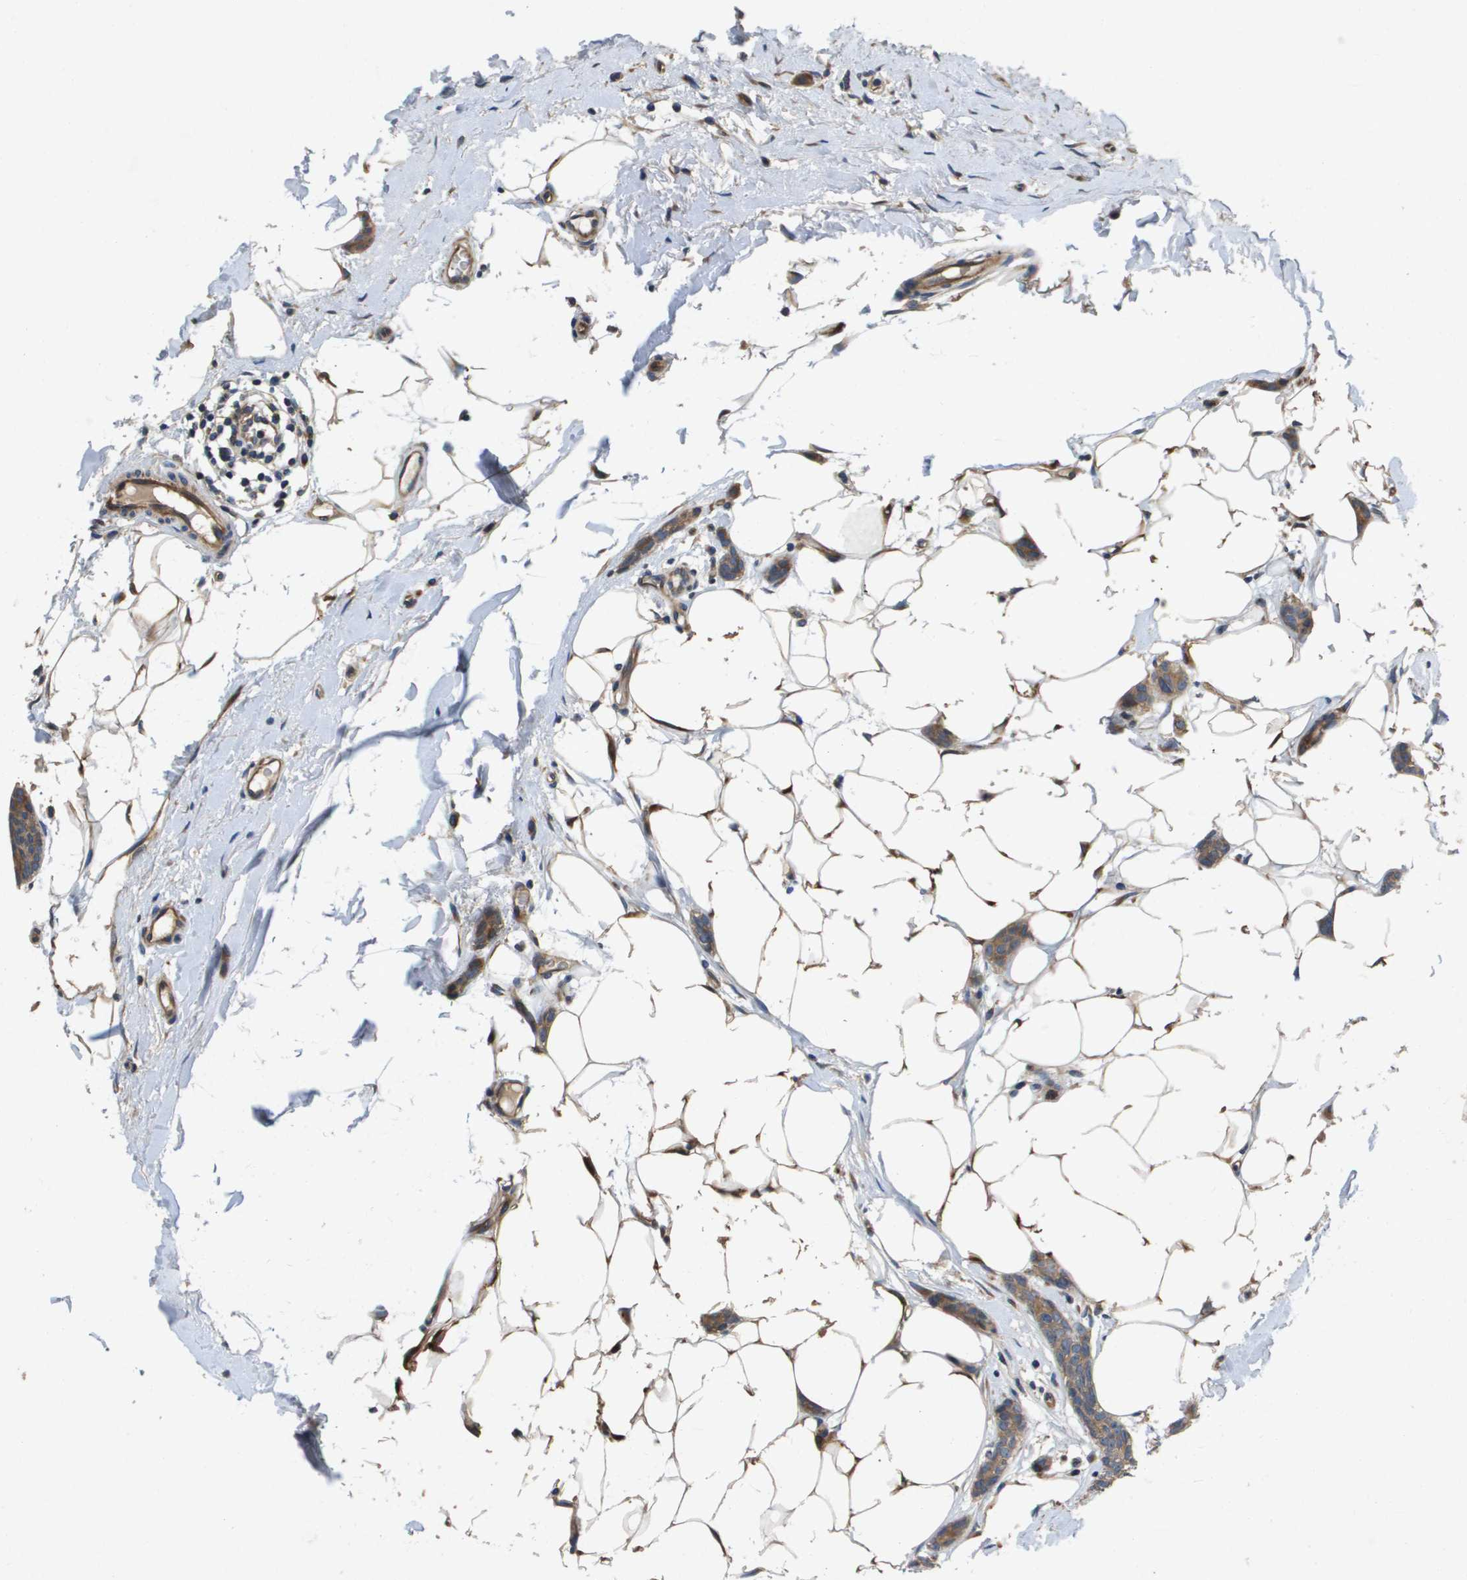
{"staining": {"intensity": "moderate", "quantity": ">75%", "location": "cytoplasmic/membranous"}, "tissue": "breast cancer", "cell_type": "Tumor cells", "image_type": "cancer", "snomed": [{"axis": "morphology", "description": "Lobular carcinoma"}, {"axis": "topography", "description": "Skin"}, {"axis": "topography", "description": "Breast"}], "caption": "Protein staining by immunohistochemistry demonstrates moderate cytoplasmic/membranous staining in about >75% of tumor cells in breast cancer (lobular carcinoma).", "gene": "ENTPD2", "patient": {"sex": "female", "age": 46}}